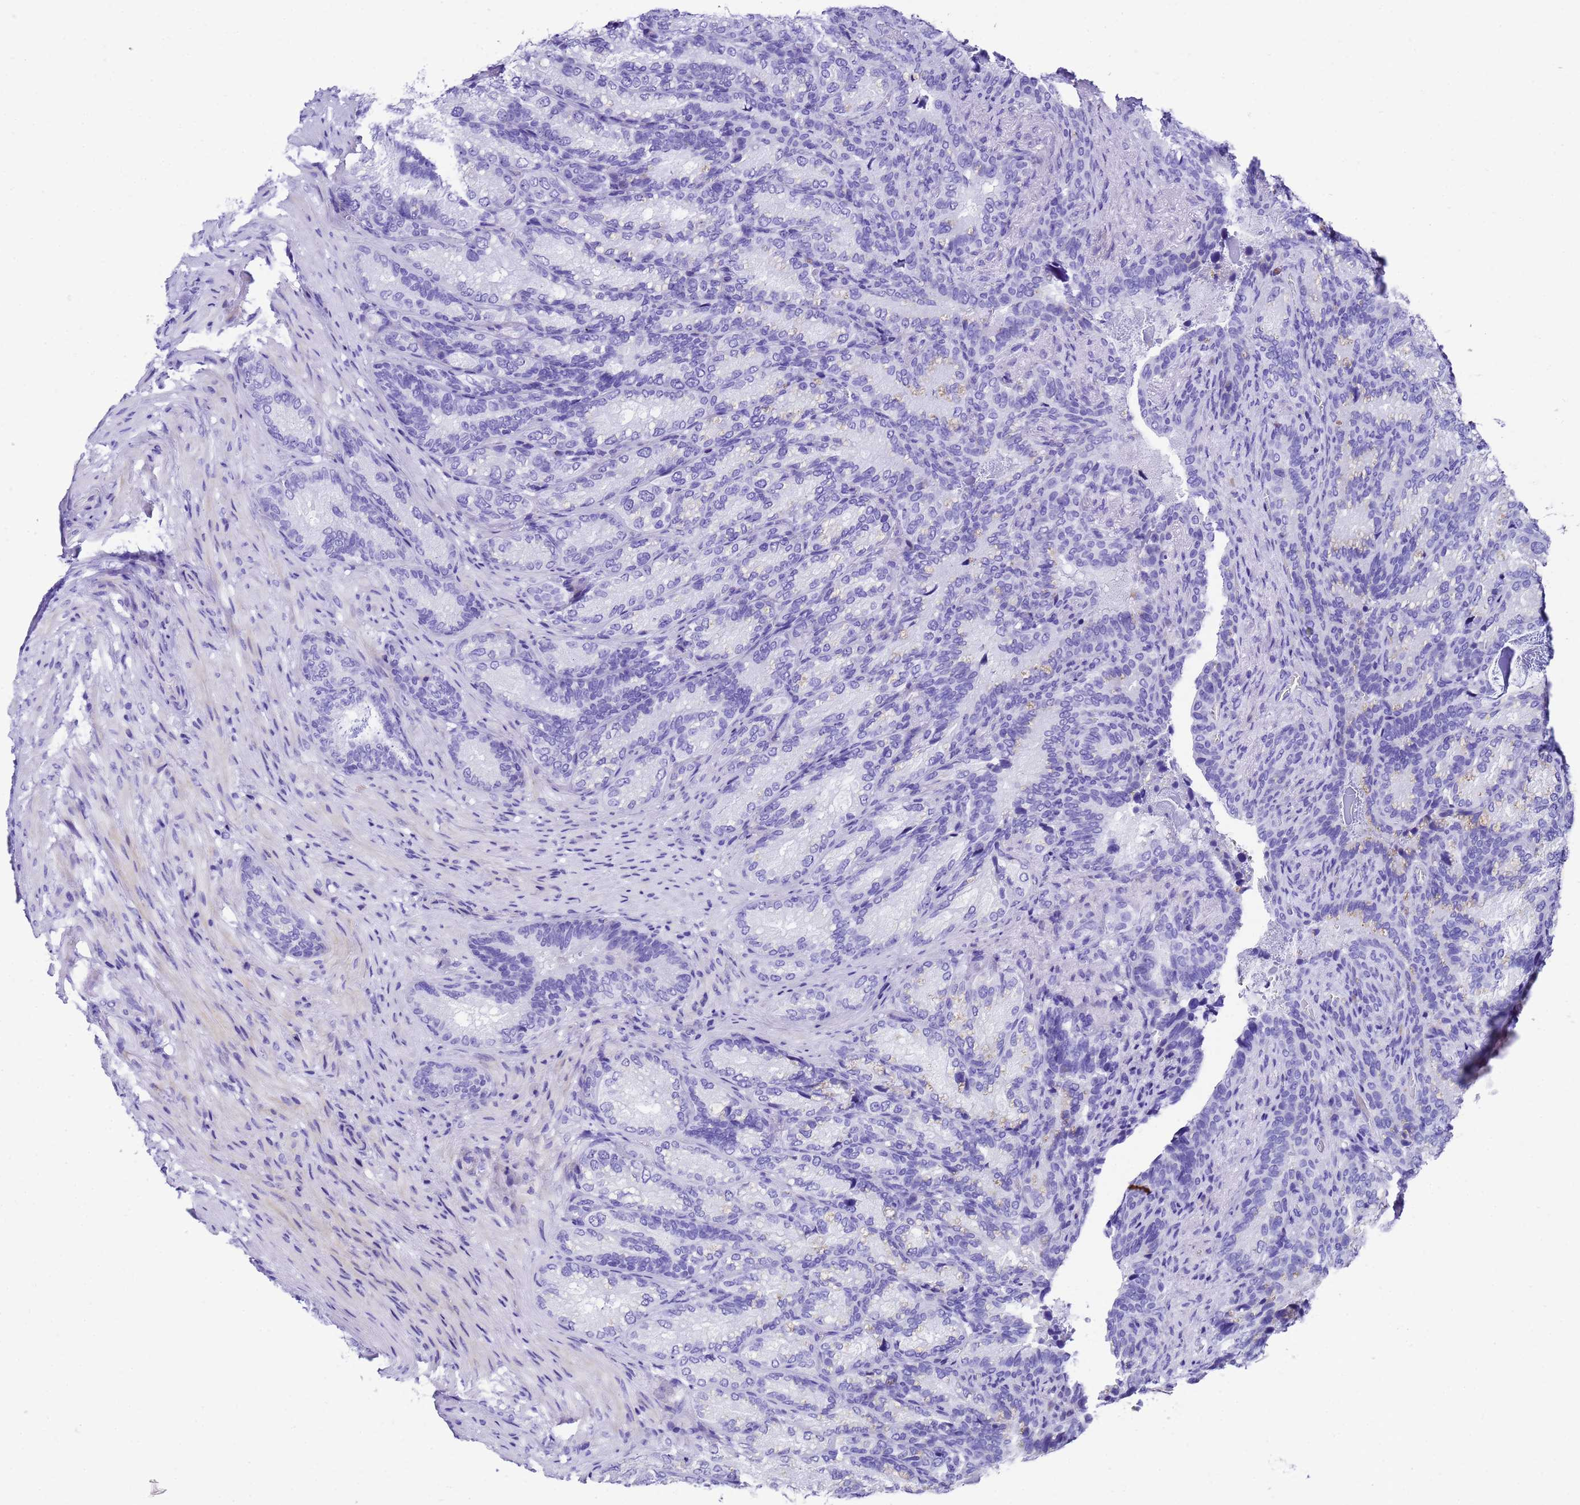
{"staining": {"intensity": "negative", "quantity": "none", "location": "none"}, "tissue": "seminal vesicle", "cell_type": "Glandular cells", "image_type": "normal", "snomed": [{"axis": "morphology", "description": "Normal tissue, NOS"}, {"axis": "topography", "description": "Seminal veicle"}], "caption": "Immunohistochemistry image of benign seminal vesicle: seminal vesicle stained with DAB (3,3'-diaminobenzidine) displays no significant protein expression in glandular cells. (Immunohistochemistry, brightfield microscopy, high magnification).", "gene": "UGT2A1", "patient": {"sex": "male", "age": 58}}